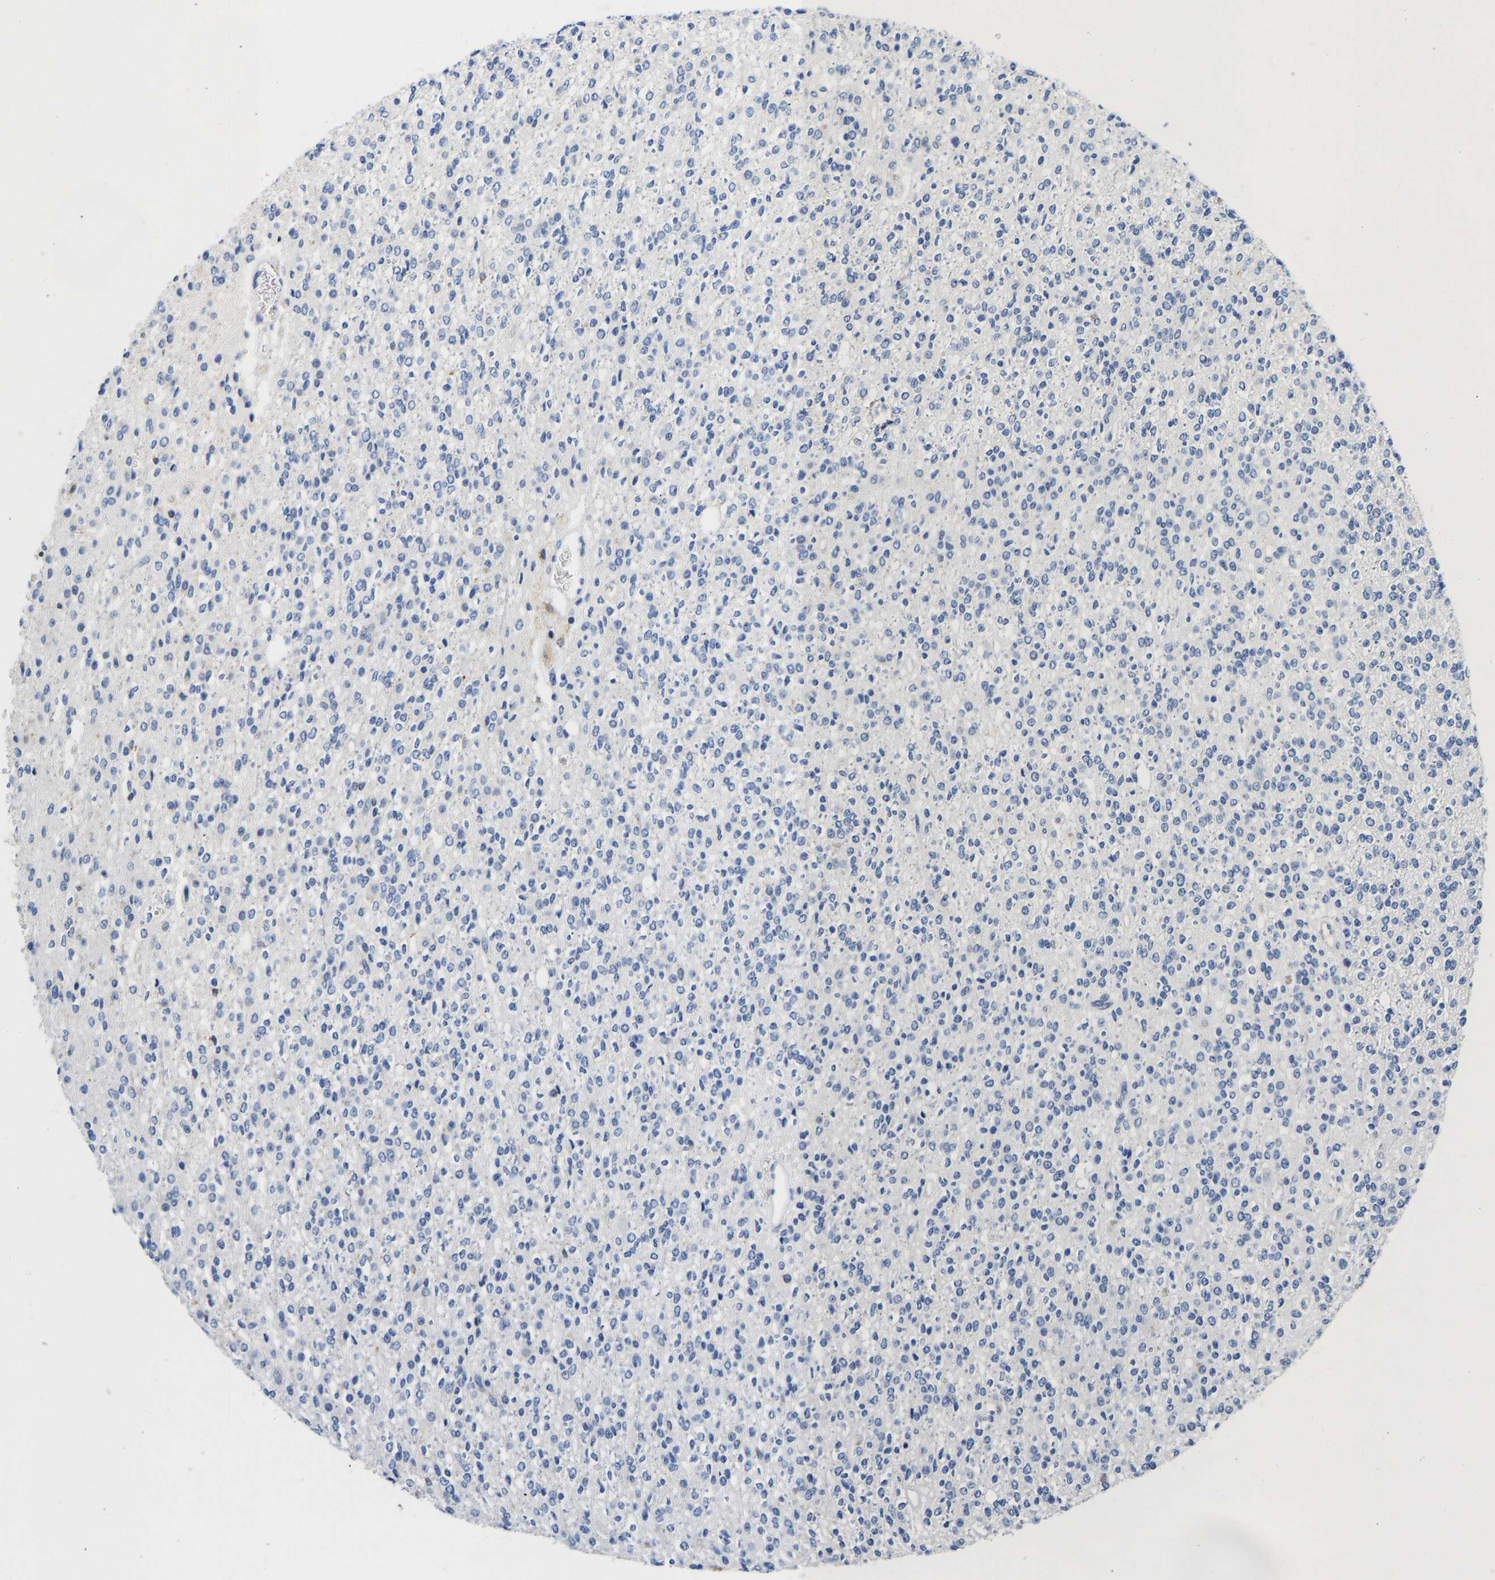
{"staining": {"intensity": "negative", "quantity": "none", "location": "none"}, "tissue": "glioma", "cell_type": "Tumor cells", "image_type": "cancer", "snomed": [{"axis": "morphology", "description": "Glioma, malignant, High grade"}, {"axis": "topography", "description": "Brain"}], "caption": "Immunohistochemistry of malignant high-grade glioma demonstrates no expression in tumor cells.", "gene": "PCK2", "patient": {"sex": "male", "age": 34}}